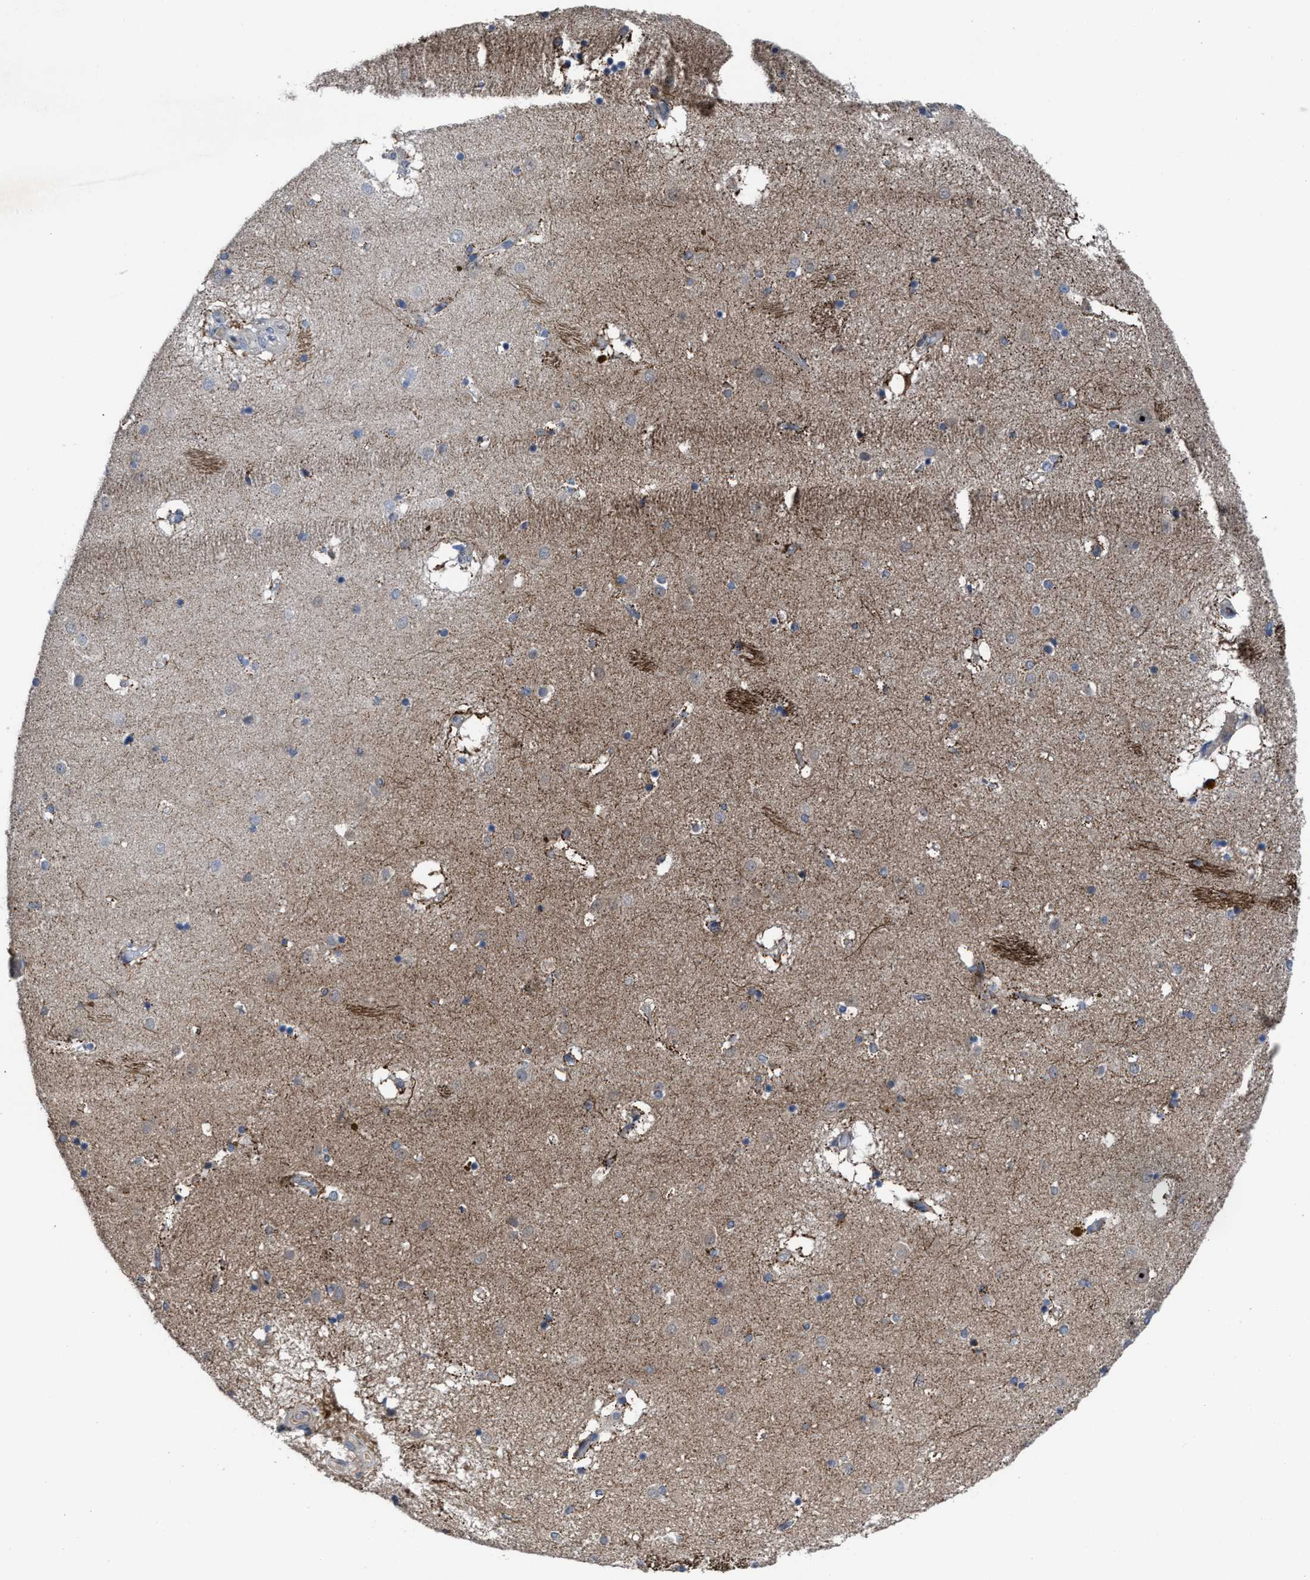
{"staining": {"intensity": "weak", "quantity": "<25%", "location": "cytoplasmic/membranous"}, "tissue": "caudate", "cell_type": "Glial cells", "image_type": "normal", "snomed": [{"axis": "morphology", "description": "Normal tissue, NOS"}, {"axis": "topography", "description": "Lateral ventricle wall"}], "caption": "DAB (3,3'-diaminobenzidine) immunohistochemical staining of unremarkable human caudate shows no significant expression in glial cells.", "gene": "HAUS6", "patient": {"sex": "male", "age": 70}}